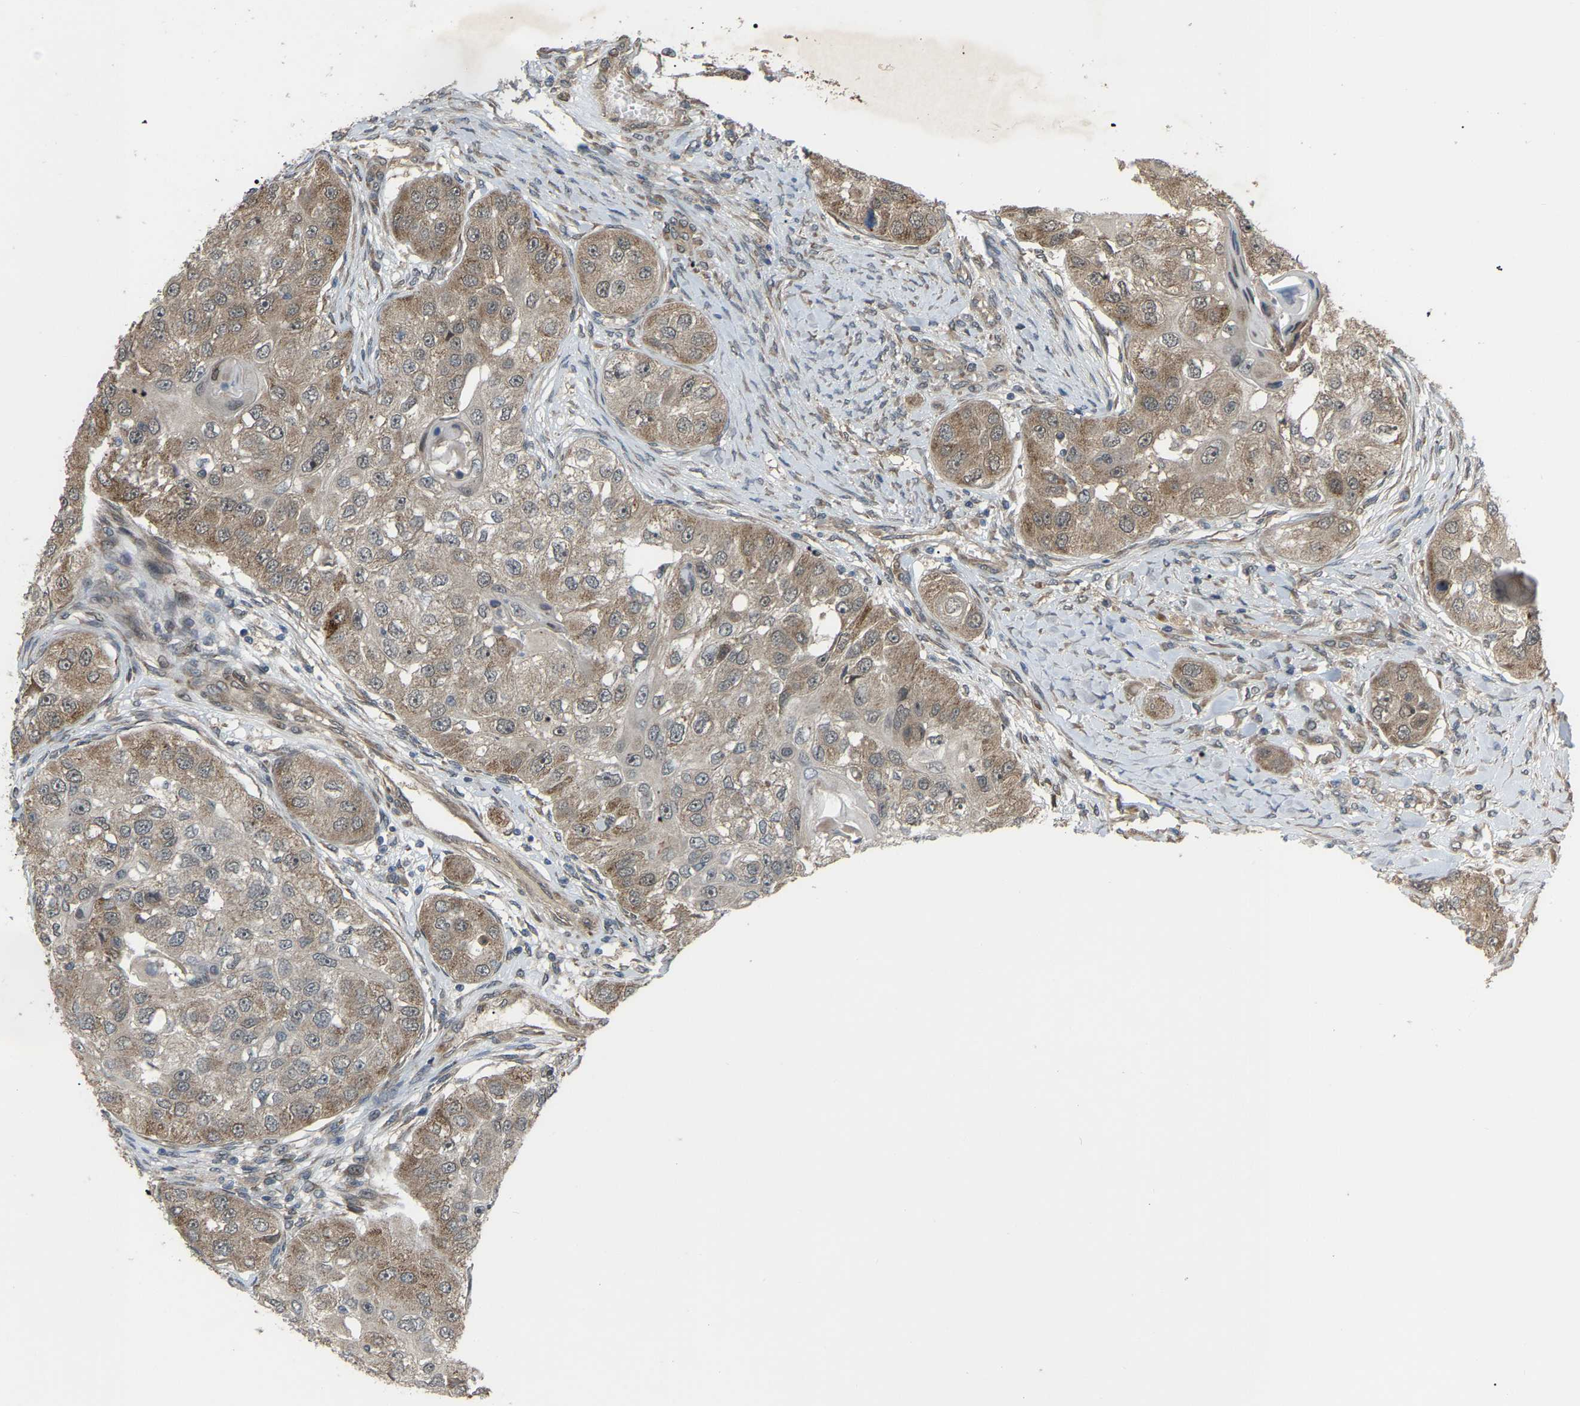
{"staining": {"intensity": "moderate", "quantity": ">75%", "location": "cytoplasmic/membranous"}, "tissue": "head and neck cancer", "cell_type": "Tumor cells", "image_type": "cancer", "snomed": [{"axis": "morphology", "description": "Normal tissue, NOS"}, {"axis": "morphology", "description": "Squamous cell carcinoma, NOS"}, {"axis": "topography", "description": "Skeletal muscle"}, {"axis": "topography", "description": "Head-Neck"}], "caption": "The immunohistochemical stain labels moderate cytoplasmic/membranous positivity in tumor cells of squamous cell carcinoma (head and neck) tissue.", "gene": "CROT", "patient": {"sex": "male", "age": 51}}